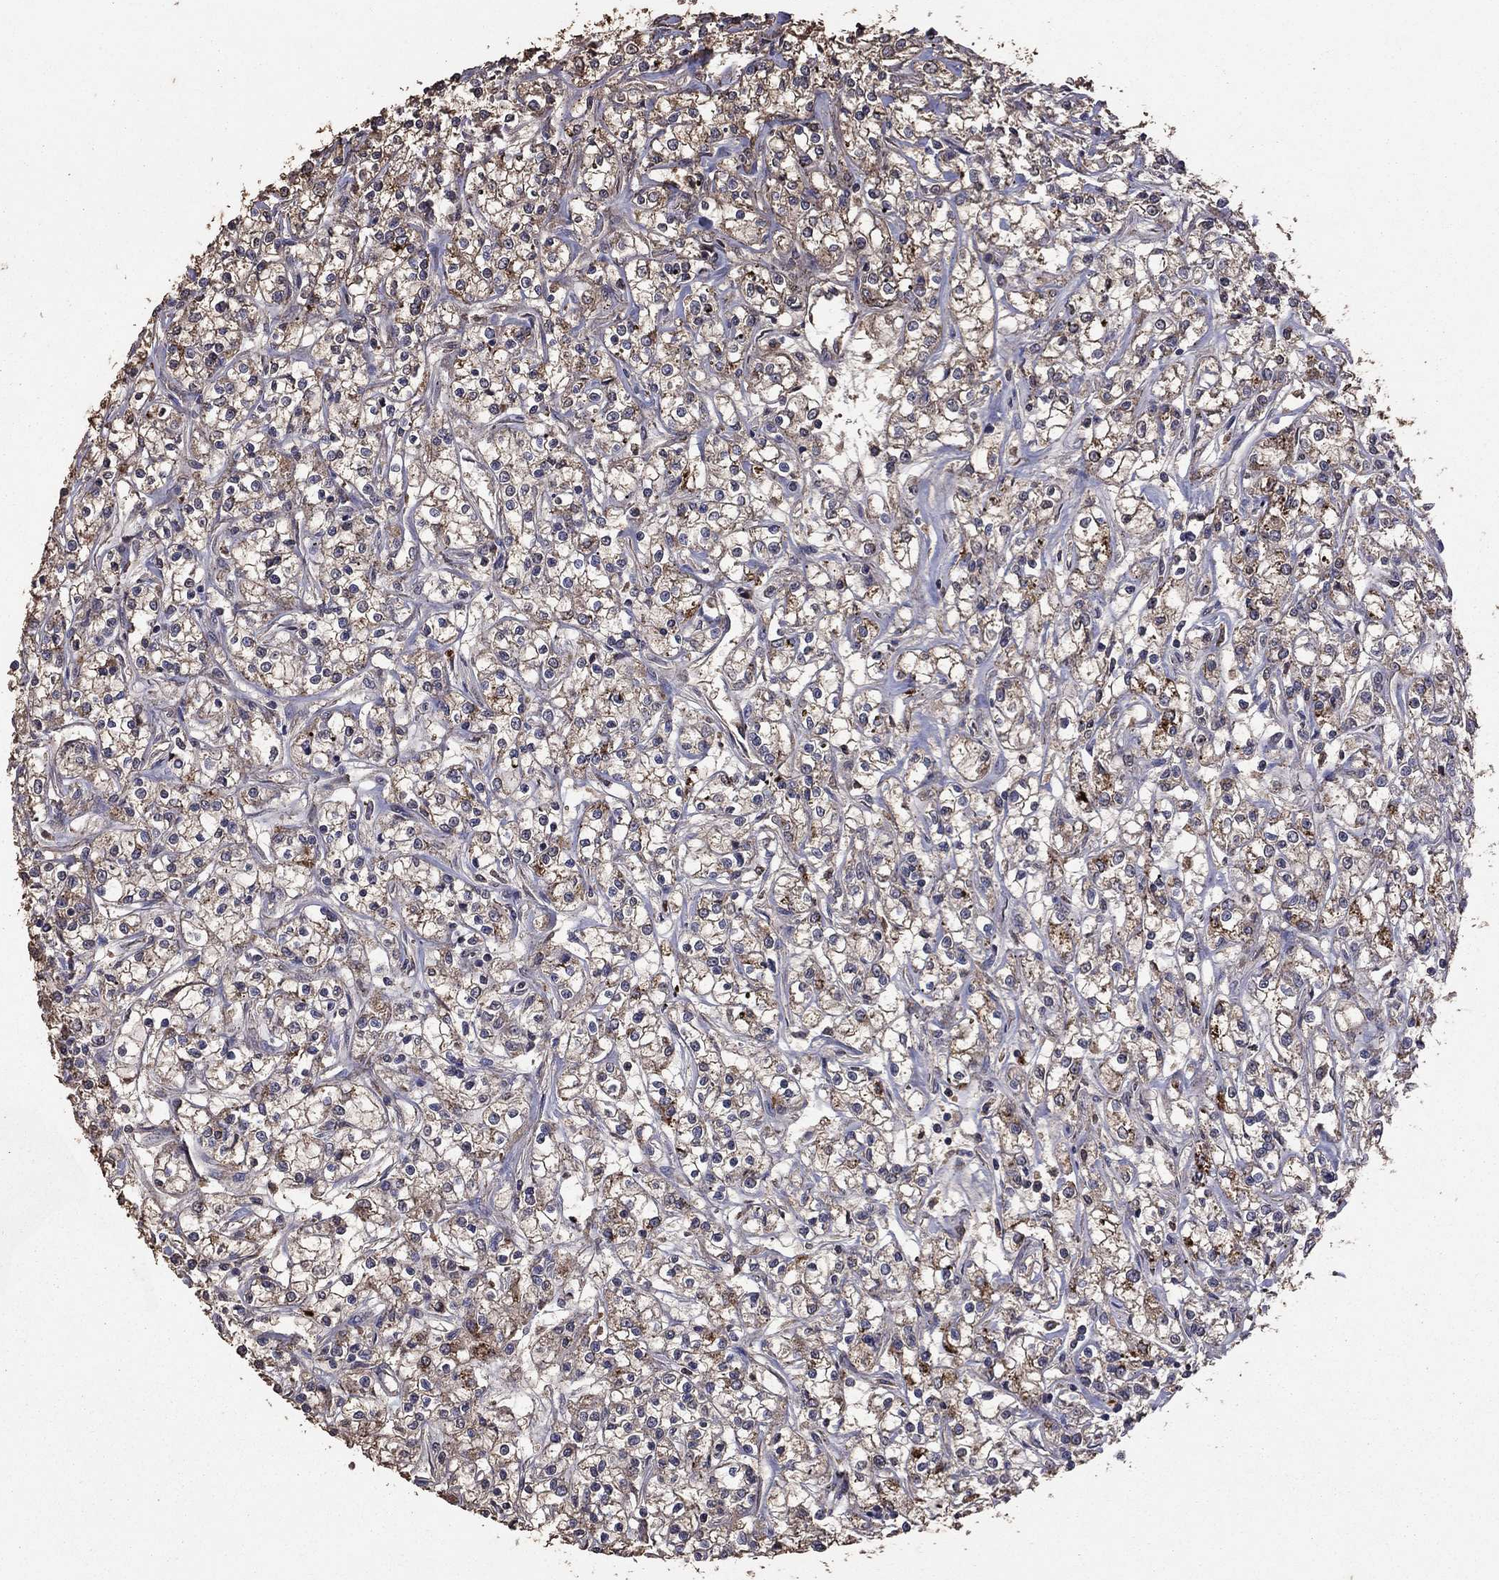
{"staining": {"intensity": "moderate", "quantity": "25%-75%", "location": "cytoplasmic/membranous"}, "tissue": "renal cancer", "cell_type": "Tumor cells", "image_type": "cancer", "snomed": [{"axis": "morphology", "description": "Adenocarcinoma, NOS"}, {"axis": "topography", "description": "Kidney"}], "caption": "Human renal adenocarcinoma stained for a protein (brown) displays moderate cytoplasmic/membranous positive positivity in about 25%-75% of tumor cells.", "gene": "SERPINA5", "patient": {"sex": "female", "age": 59}}